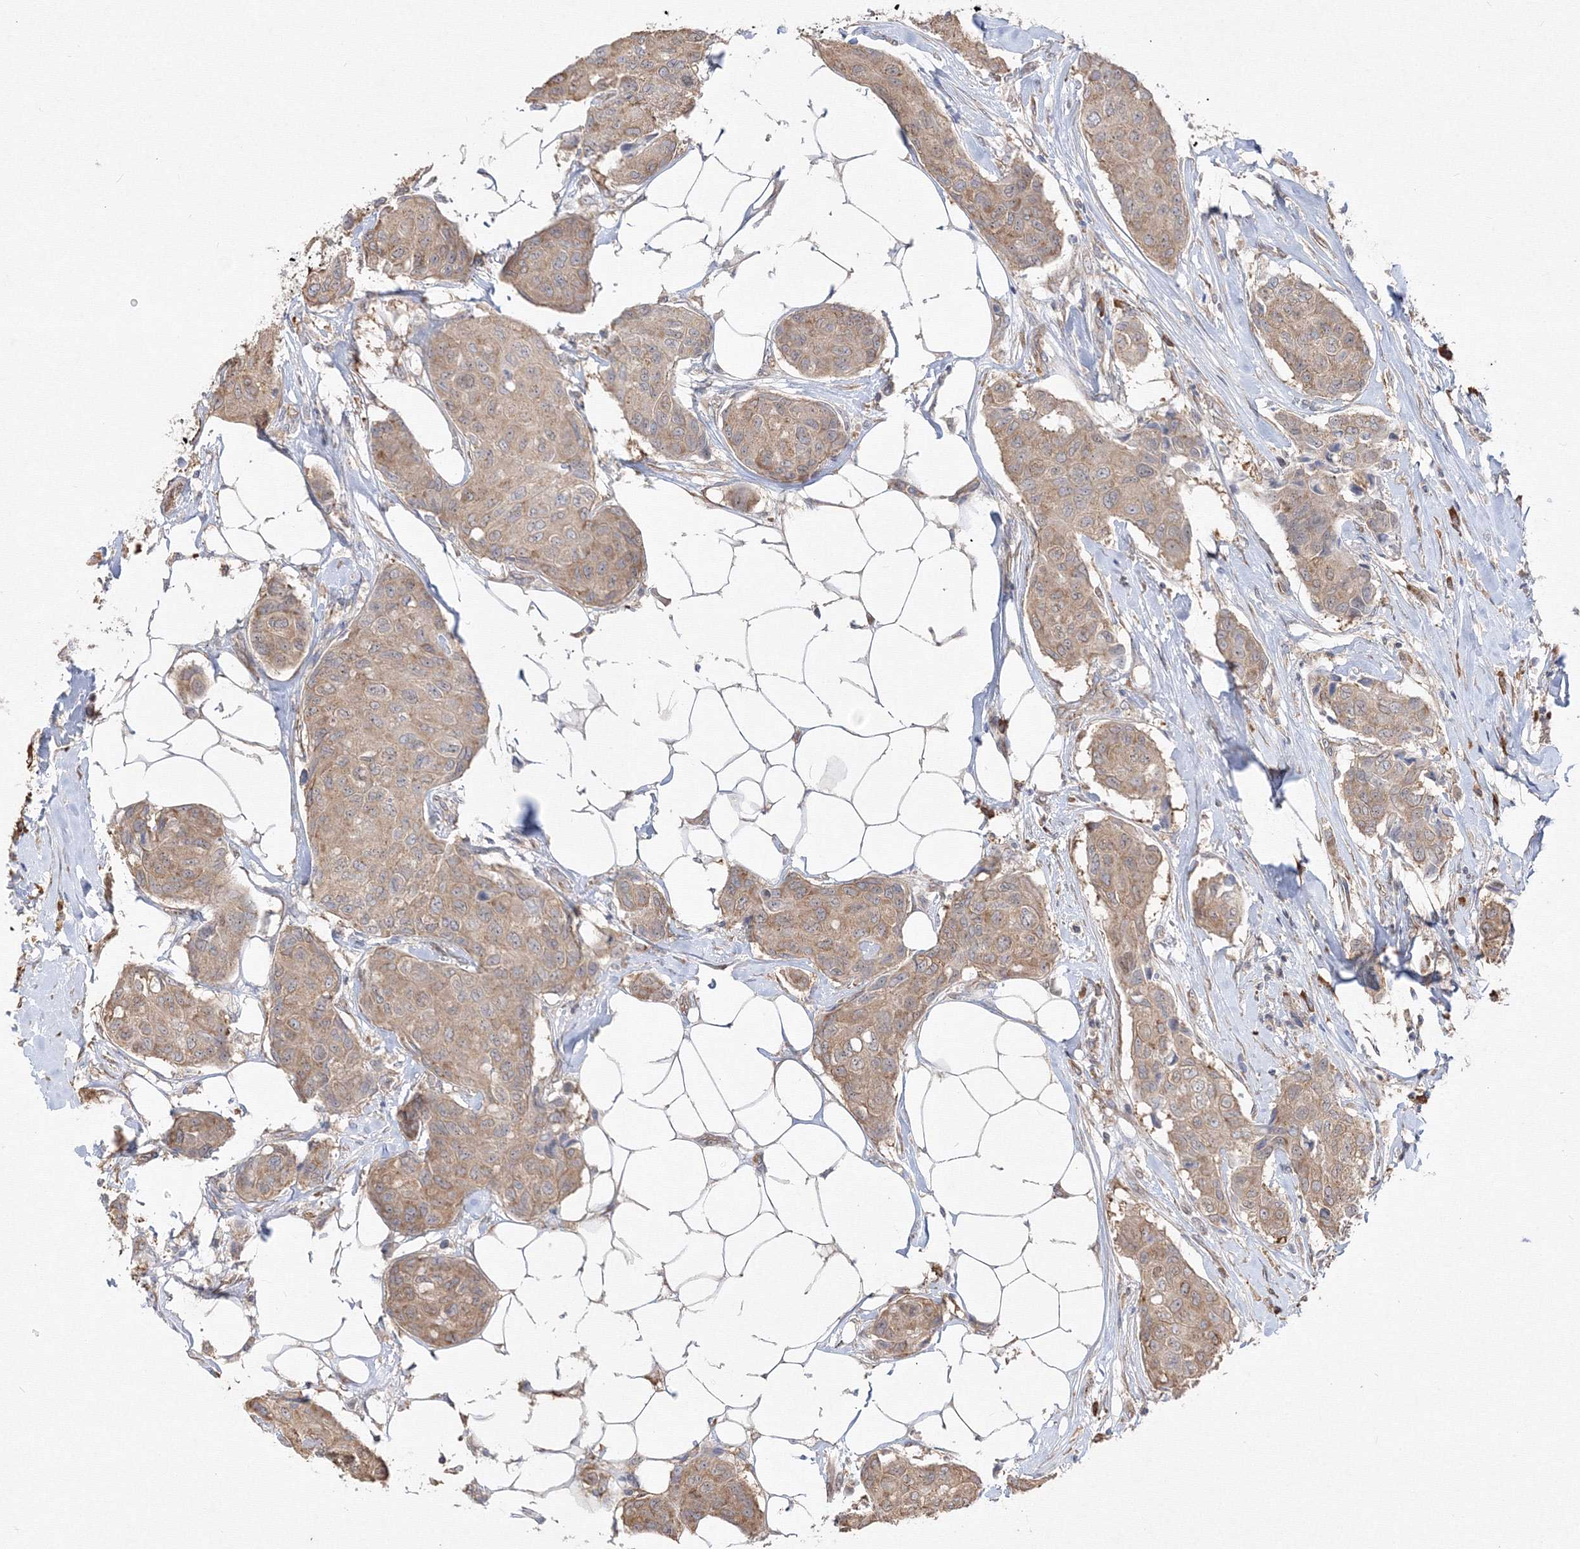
{"staining": {"intensity": "moderate", "quantity": ">75%", "location": "cytoplasmic/membranous"}, "tissue": "breast cancer", "cell_type": "Tumor cells", "image_type": "cancer", "snomed": [{"axis": "morphology", "description": "Duct carcinoma"}, {"axis": "topography", "description": "Breast"}], "caption": "Breast cancer stained with immunohistochemistry (IHC) exhibits moderate cytoplasmic/membranous expression in approximately >75% of tumor cells. Using DAB (3,3'-diaminobenzidine) (brown) and hematoxylin (blue) stains, captured at high magnification using brightfield microscopy.", "gene": "FBXL8", "patient": {"sex": "female", "age": 80}}